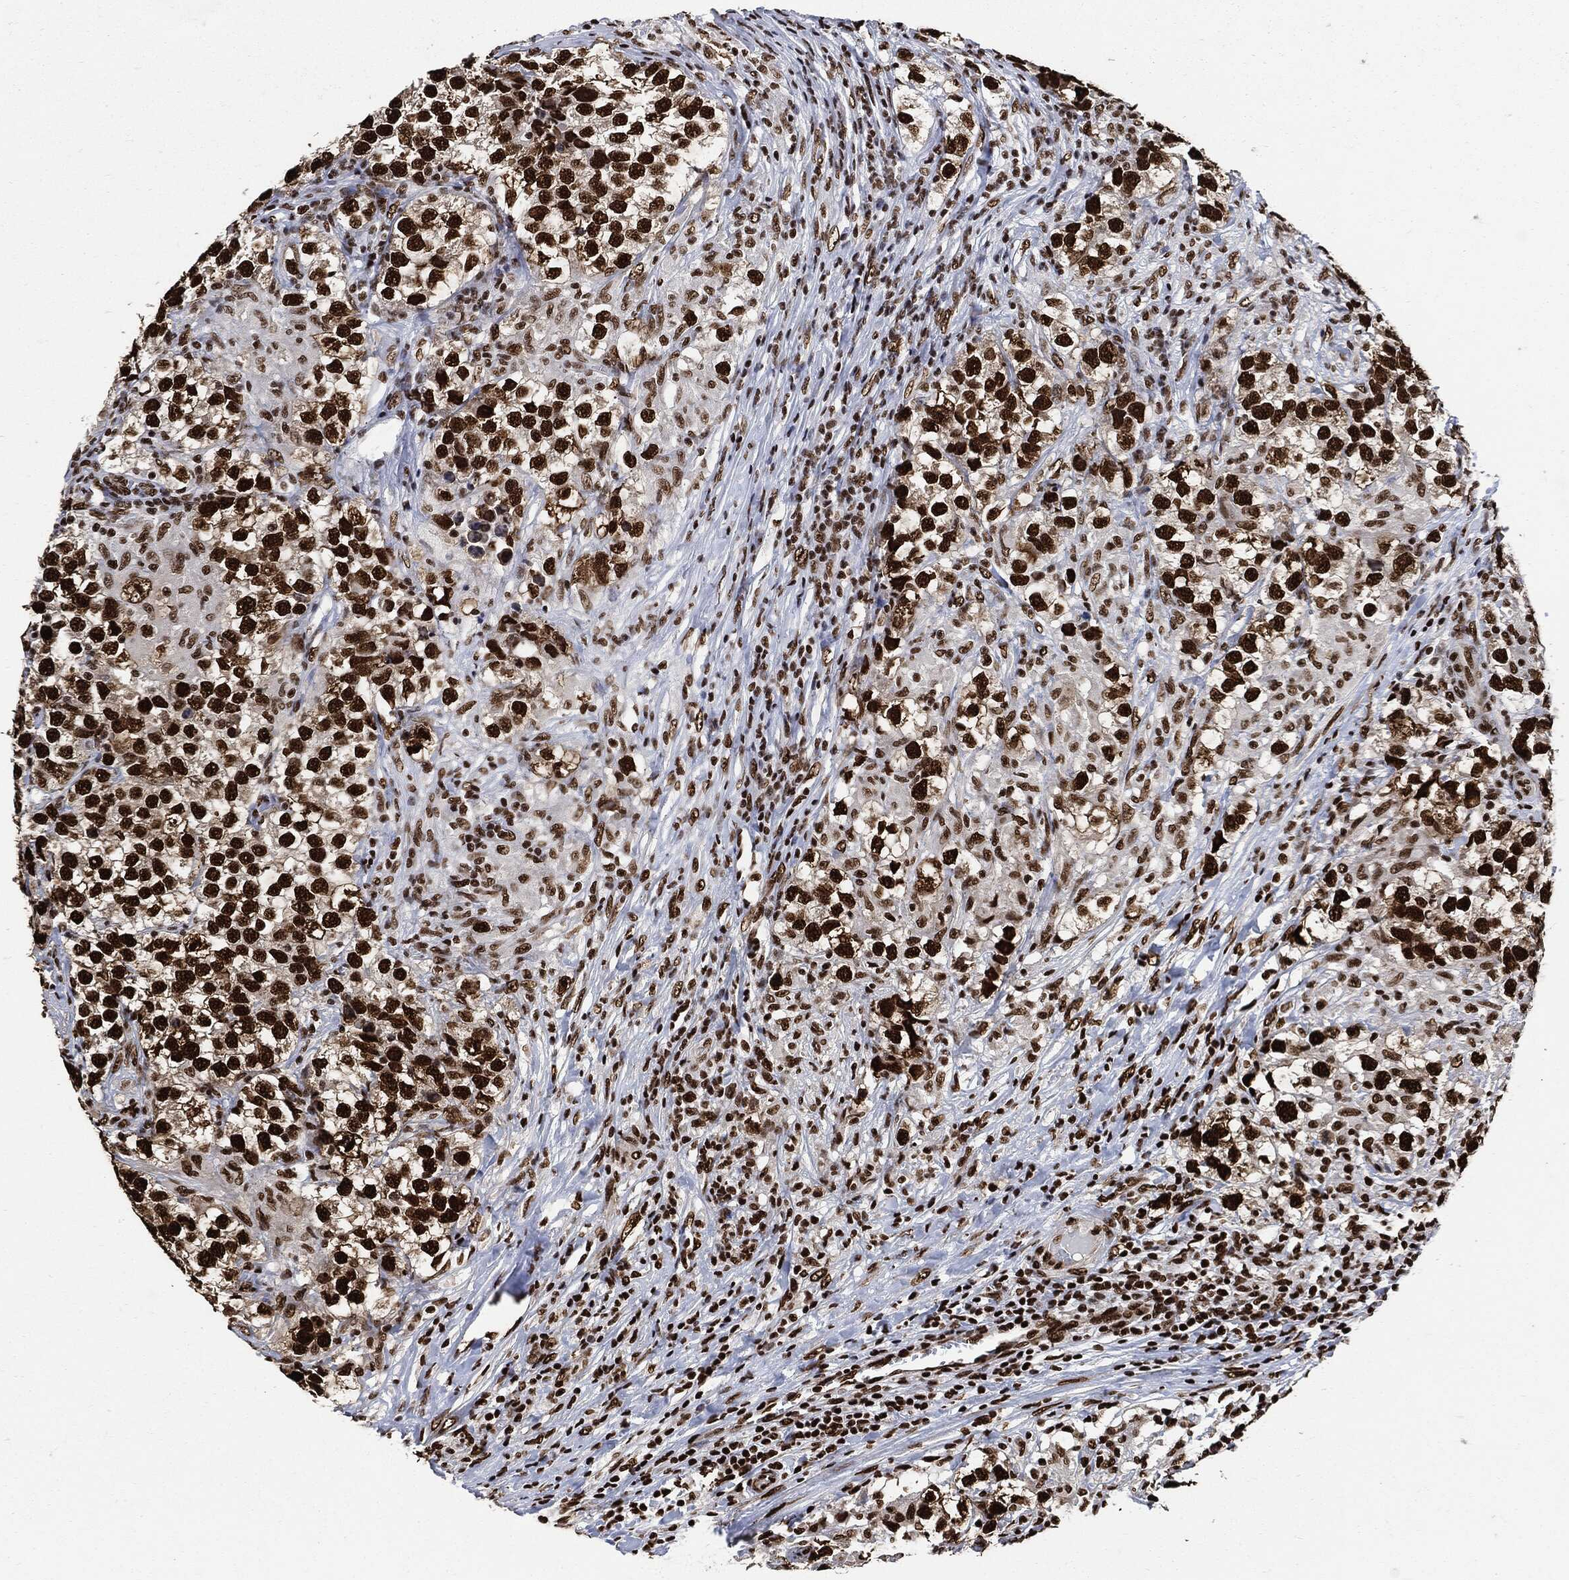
{"staining": {"intensity": "strong", "quantity": ">75%", "location": "nuclear"}, "tissue": "testis cancer", "cell_type": "Tumor cells", "image_type": "cancer", "snomed": [{"axis": "morphology", "description": "Seminoma, NOS"}, {"axis": "topography", "description": "Testis"}], "caption": "A micrograph showing strong nuclear positivity in about >75% of tumor cells in testis cancer (seminoma), as visualized by brown immunohistochemical staining.", "gene": "RECQL", "patient": {"sex": "male", "age": 46}}